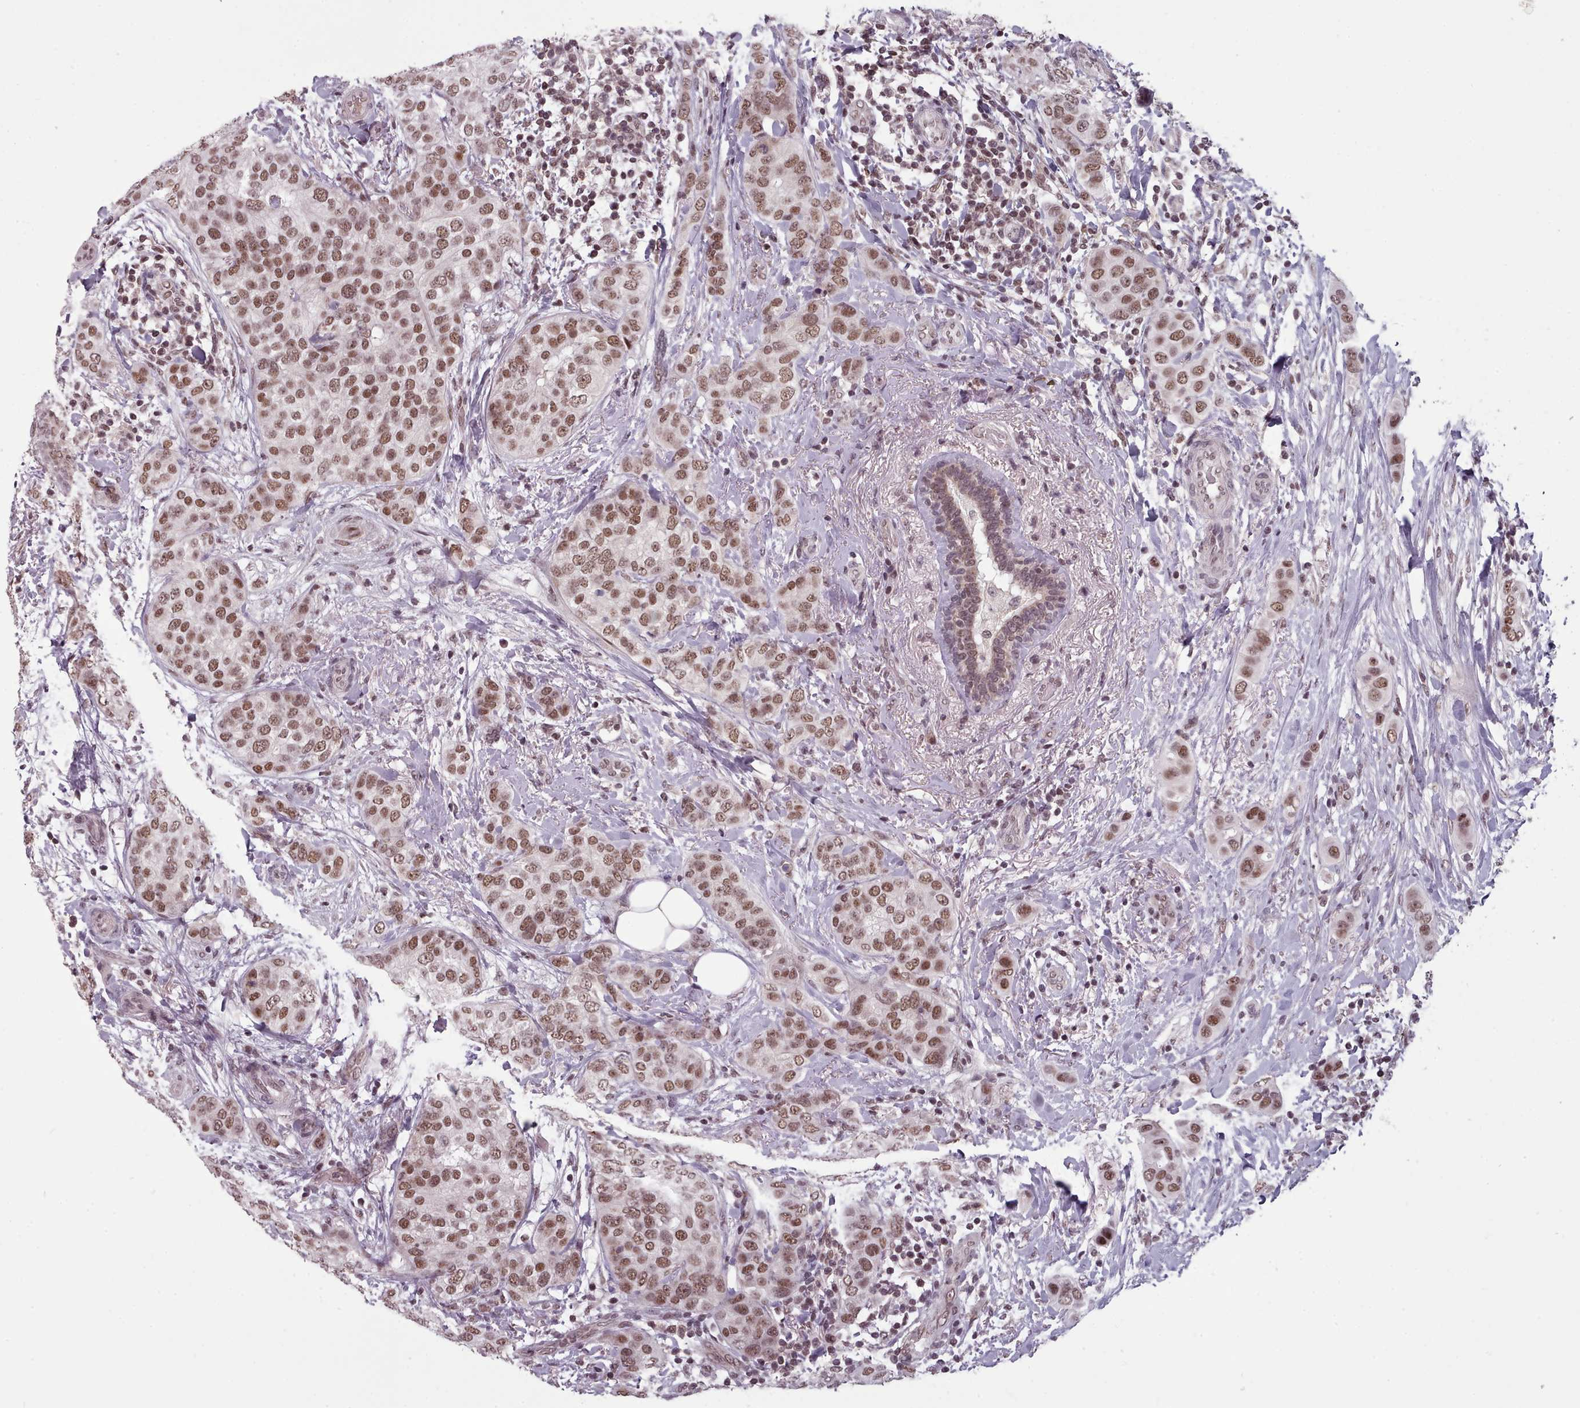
{"staining": {"intensity": "moderate", "quantity": ">75%", "location": "nuclear"}, "tissue": "breast cancer", "cell_type": "Tumor cells", "image_type": "cancer", "snomed": [{"axis": "morphology", "description": "Lobular carcinoma"}, {"axis": "topography", "description": "Breast"}], "caption": "IHC of human breast cancer exhibits medium levels of moderate nuclear positivity in approximately >75% of tumor cells.", "gene": "SRSF9", "patient": {"sex": "female", "age": 51}}